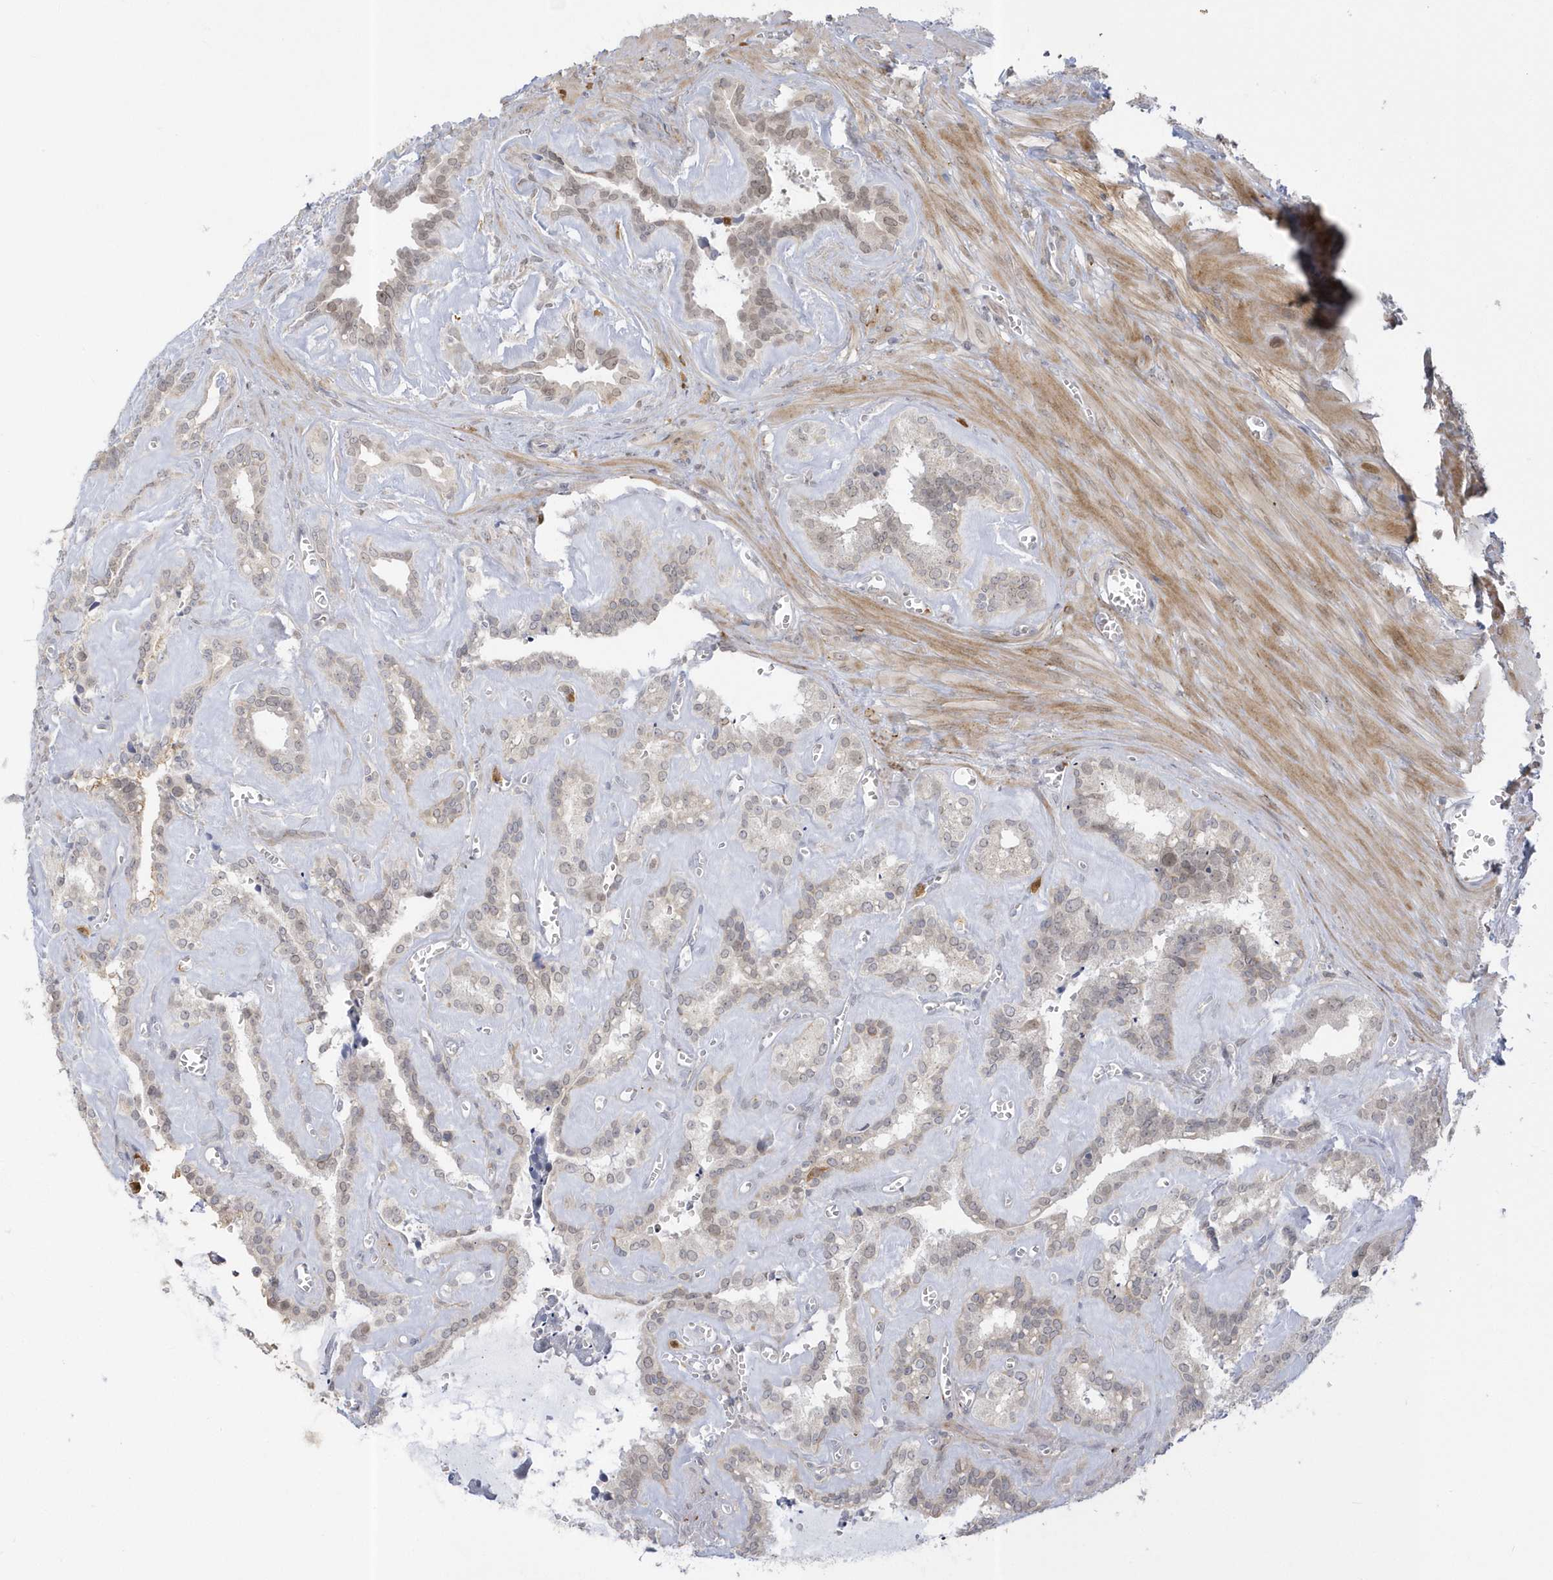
{"staining": {"intensity": "weak", "quantity": "<25%", "location": "cytoplasmic/membranous"}, "tissue": "seminal vesicle", "cell_type": "Glandular cells", "image_type": "normal", "snomed": [{"axis": "morphology", "description": "Normal tissue, NOS"}, {"axis": "topography", "description": "Prostate"}, {"axis": "topography", "description": "Seminal veicle"}], "caption": "Immunohistochemical staining of benign seminal vesicle exhibits no significant positivity in glandular cells. The staining was performed using DAB to visualize the protein expression in brown, while the nuclei were stained in blue with hematoxylin (Magnification: 20x).", "gene": "NAF1", "patient": {"sex": "male", "age": 59}}